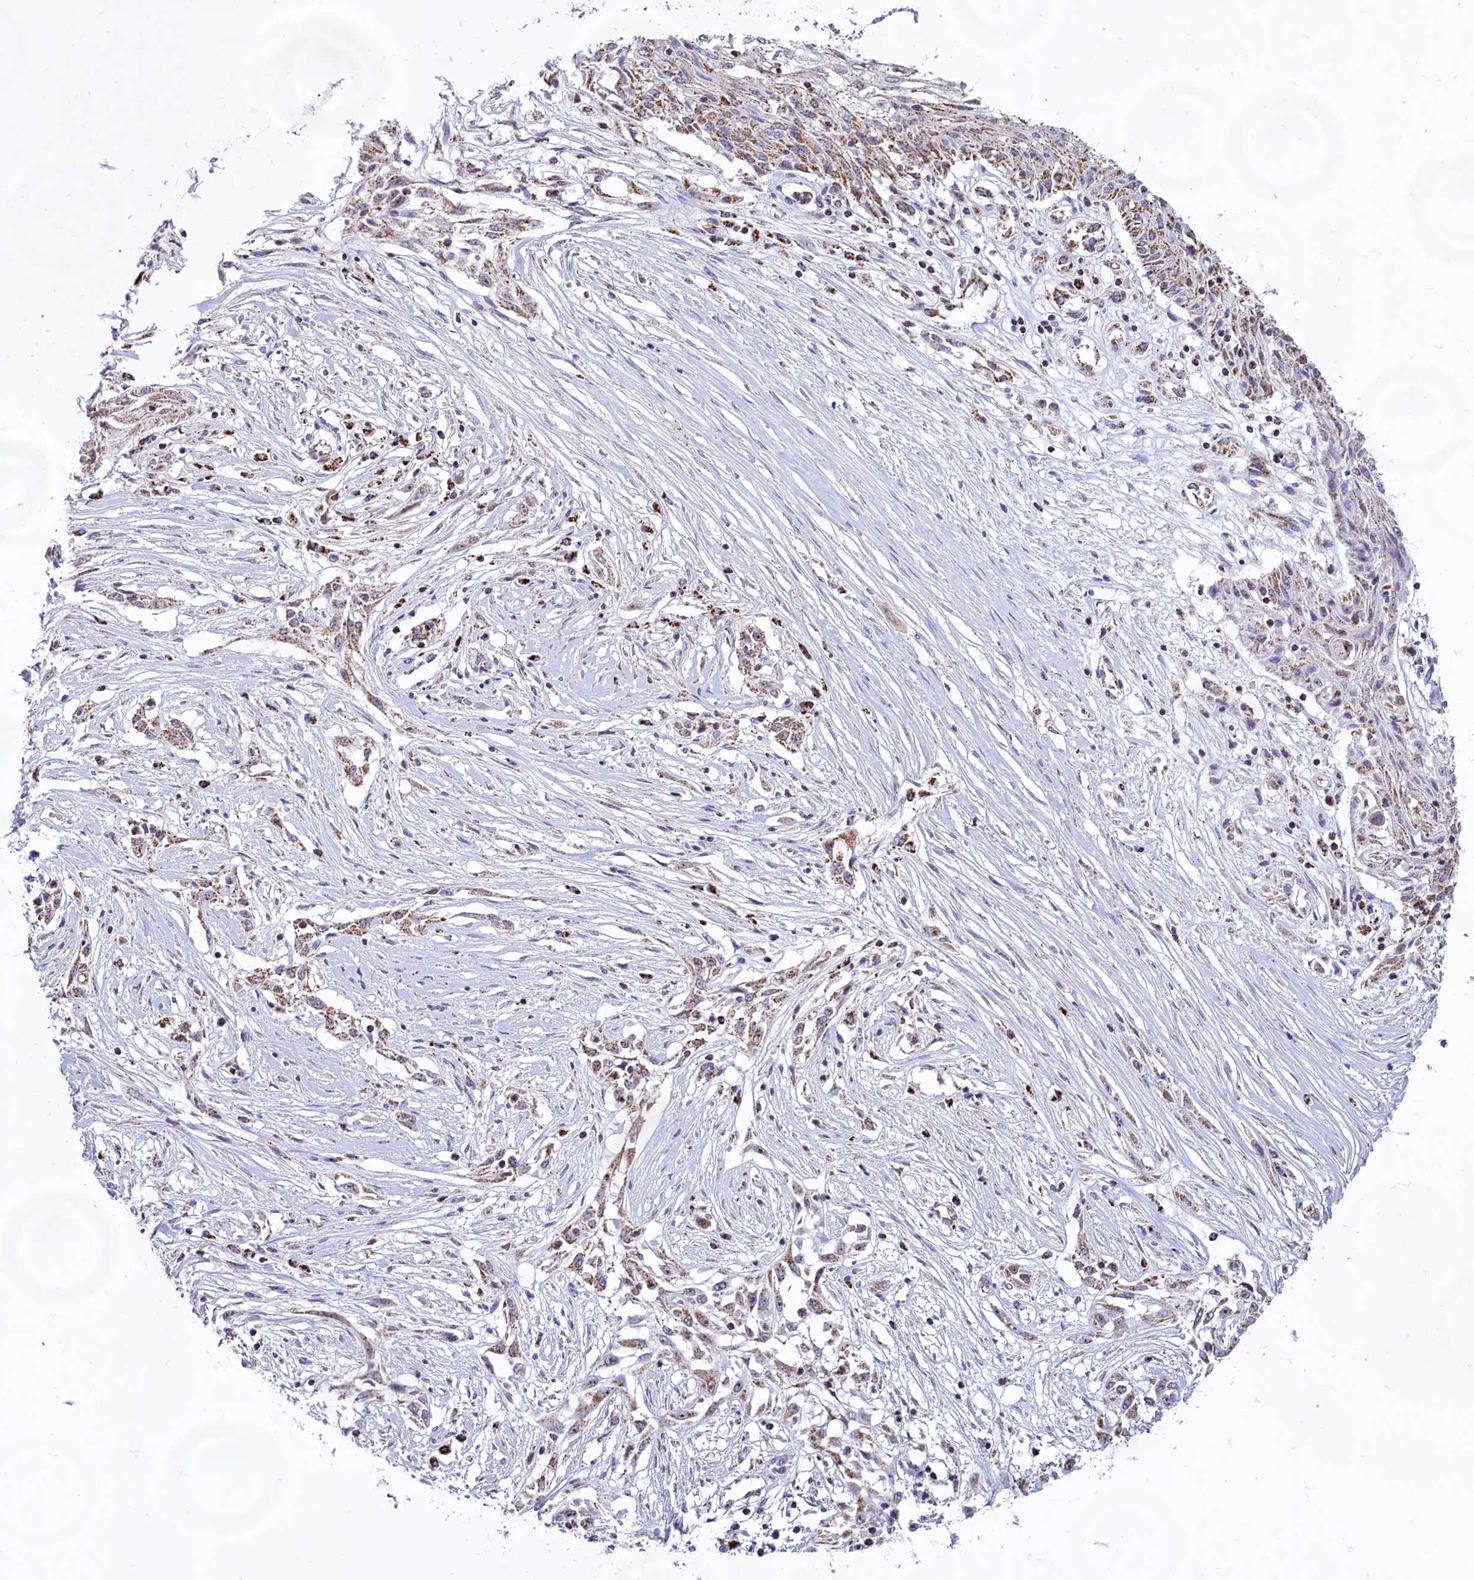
{"staining": {"intensity": "weak", "quantity": ">75%", "location": "cytoplasmic/membranous"}, "tissue": "skin cancer", "cell_type": "Tumor cells", "image_type": "cancer", "snomed": [{"axis": "morphology", "description": "Squamous cell carcinoma, NOS"}, {"axis": "morphology", "description": "Squamous cell carcinoma, metastatic, NOS"}, {"axis": "topography", "description": "Skin"}, {"axis": "topography", "description": "Lymph node"}], "caption": "Skin cancer (squamous cell carcinoma) was stained to show a protein in brown. There is low levels of weak cytoplasmic/membranous expression in about >75% of tumor cells.", "gene": "C1D", "patient": {"sex": "male", "age": 75}}